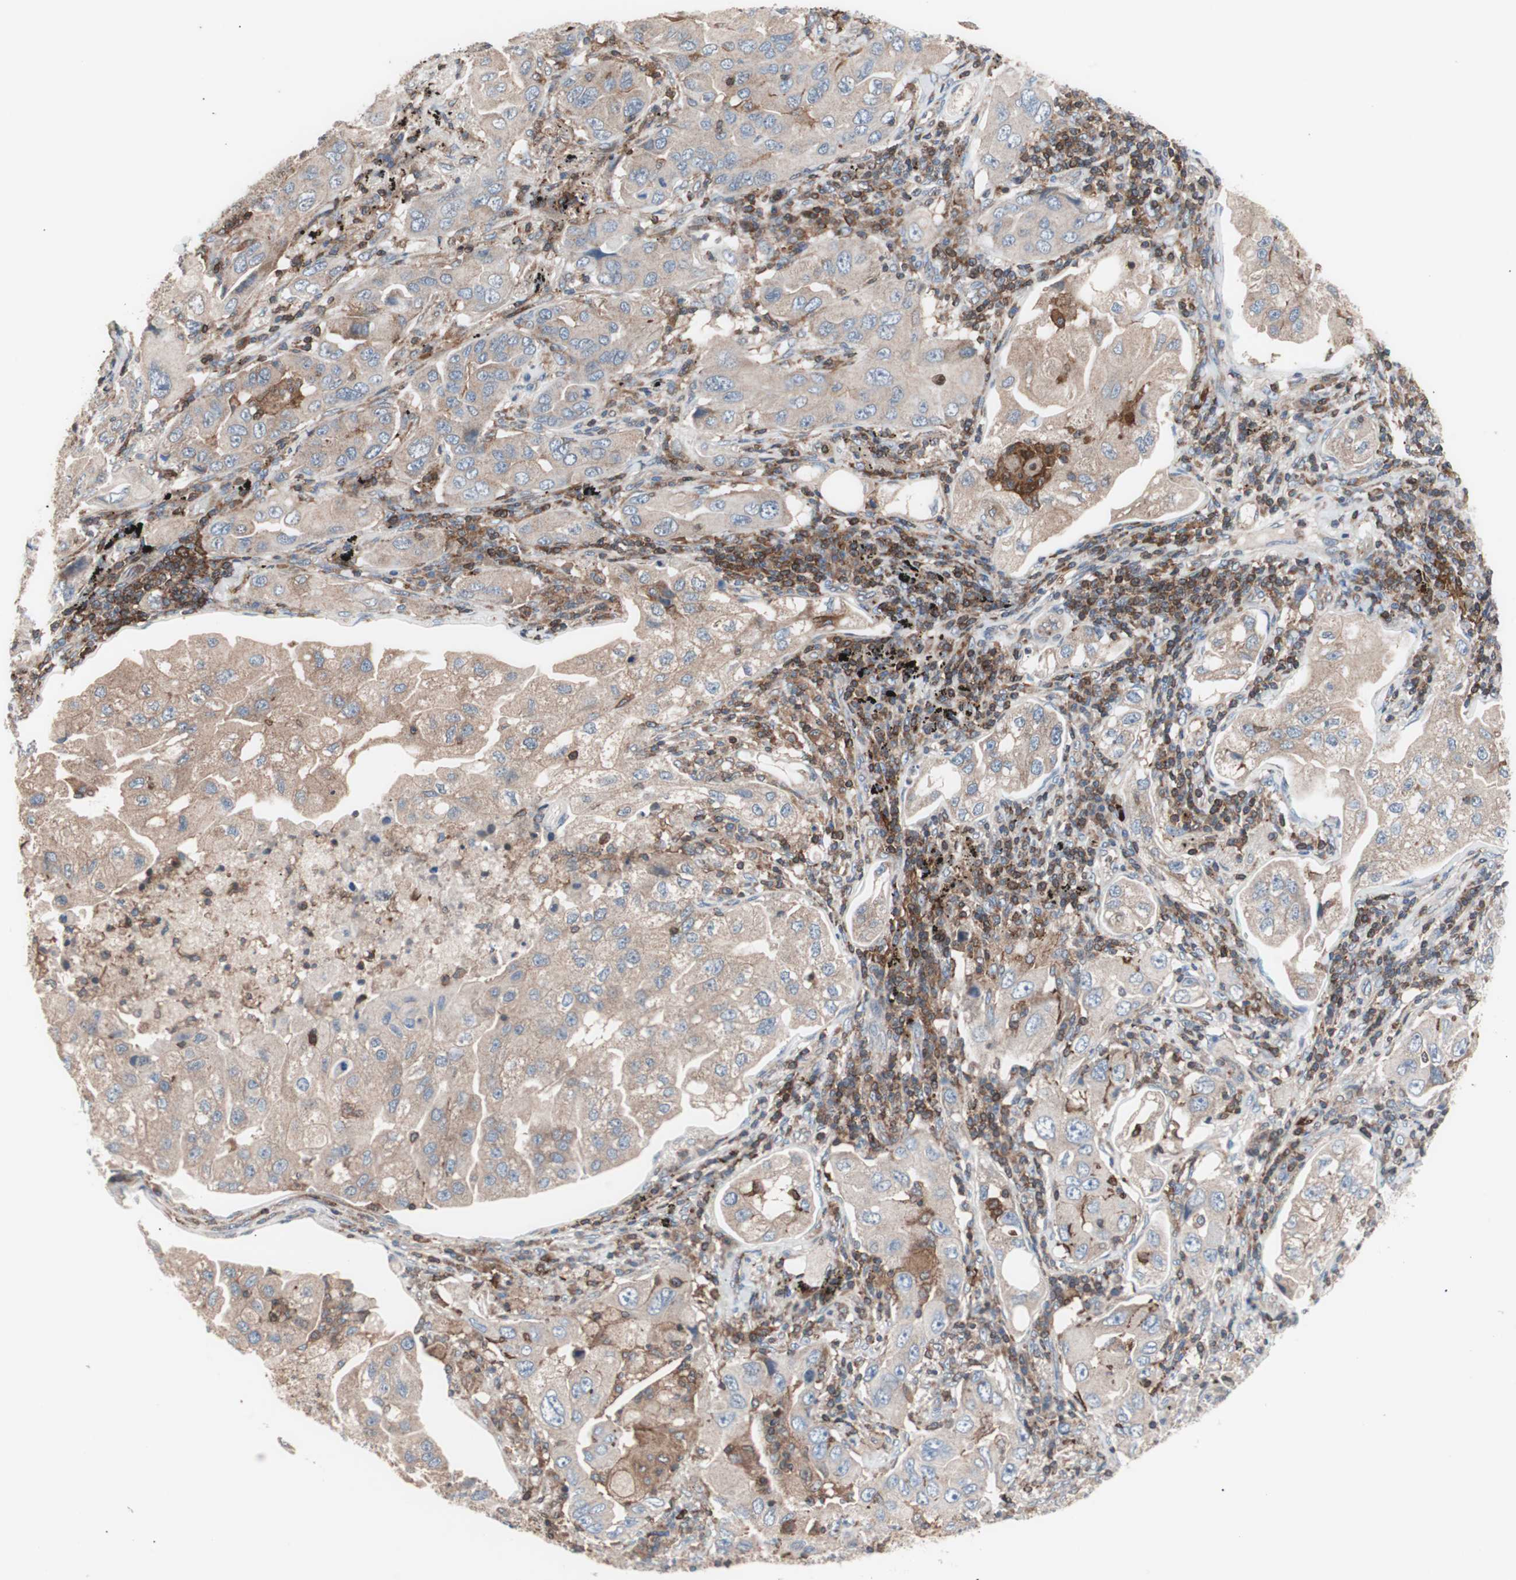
{"staining": {"intensity": "weak", "quantity": ">75%", "location": "cytoplasmic/membranous"}, "tissue": "lung cancer", "cell_type": "Tumor cells", "image_type": "cancer", "snomed": [{"axis": "morphology", "description": "Adenocarcinoma, NOS"}, {"axis": "topography", "description": "Lung"}], "caption": "Brown immunohistochemical staining in lung cancer (adenocarcinoma) displays weak cytoplasmic/membranous expression in about >75% of tumor cells. Nuclei are stained in blue.", "gene": "PIK3R1", "patient": {"sex": "female", "age": 65}}